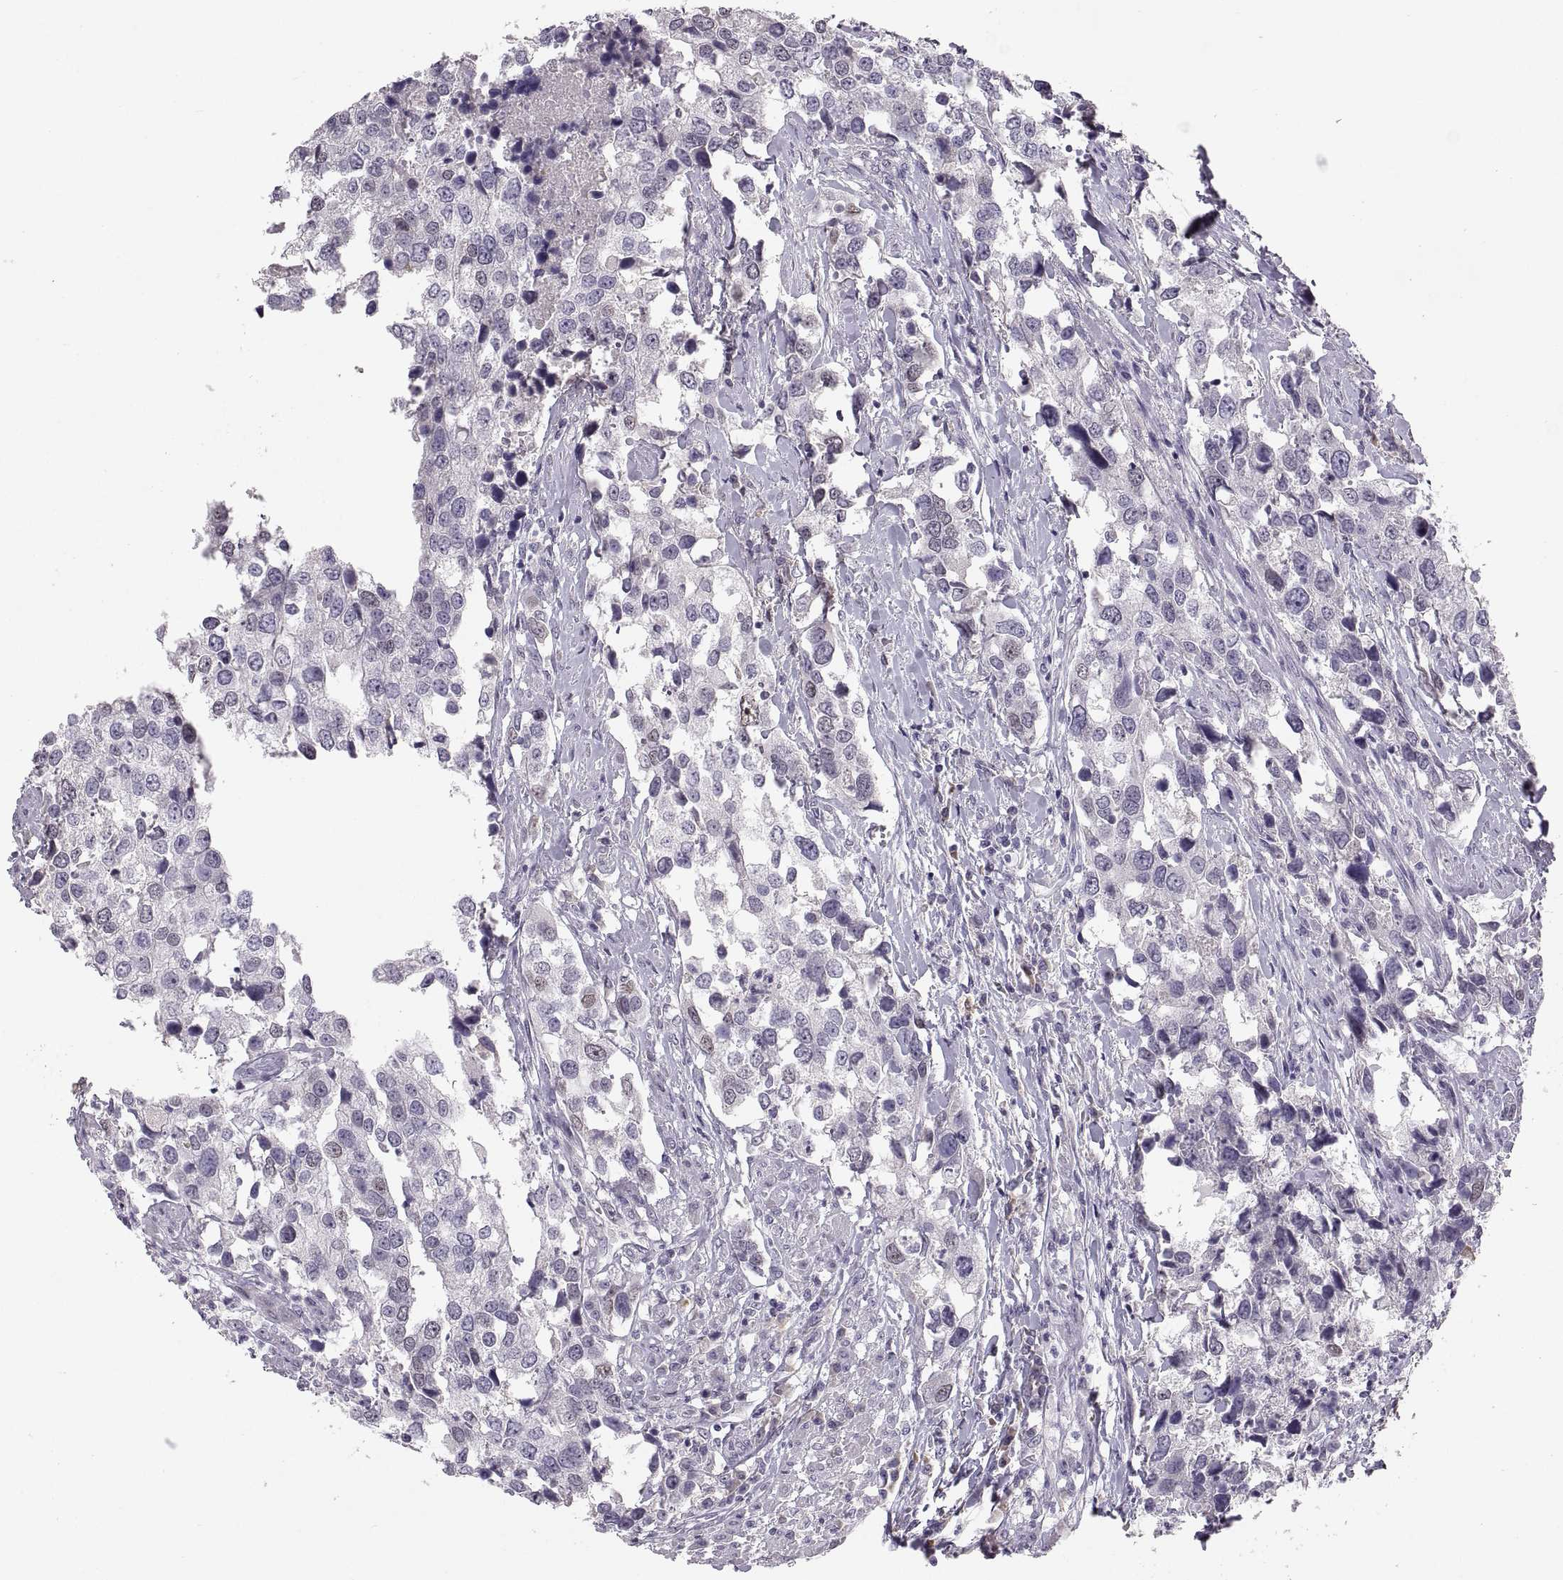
{"staining": {"intensity": "weak", "quantity": "<25%", "location": "cytoplasmic/membranous"}, "tissue": "urothelial cancer", "cell_type": "Tumor cells", "image_type": "cancer", "snomed": [{"axis": "morphology", "description": "Urothelial carcinoma, NOS"}, {"axis": "morphology", "description": "Urothelial carcinoma, High grade"}, {"axis": "topography", "description": "Urinary bladder"}], "caption": "There is no significant expression in tumor cells of high-grade urothelial carcinoma.", "gene": "MAGEB18", "patient": {"sex": "male", "age": 63}}